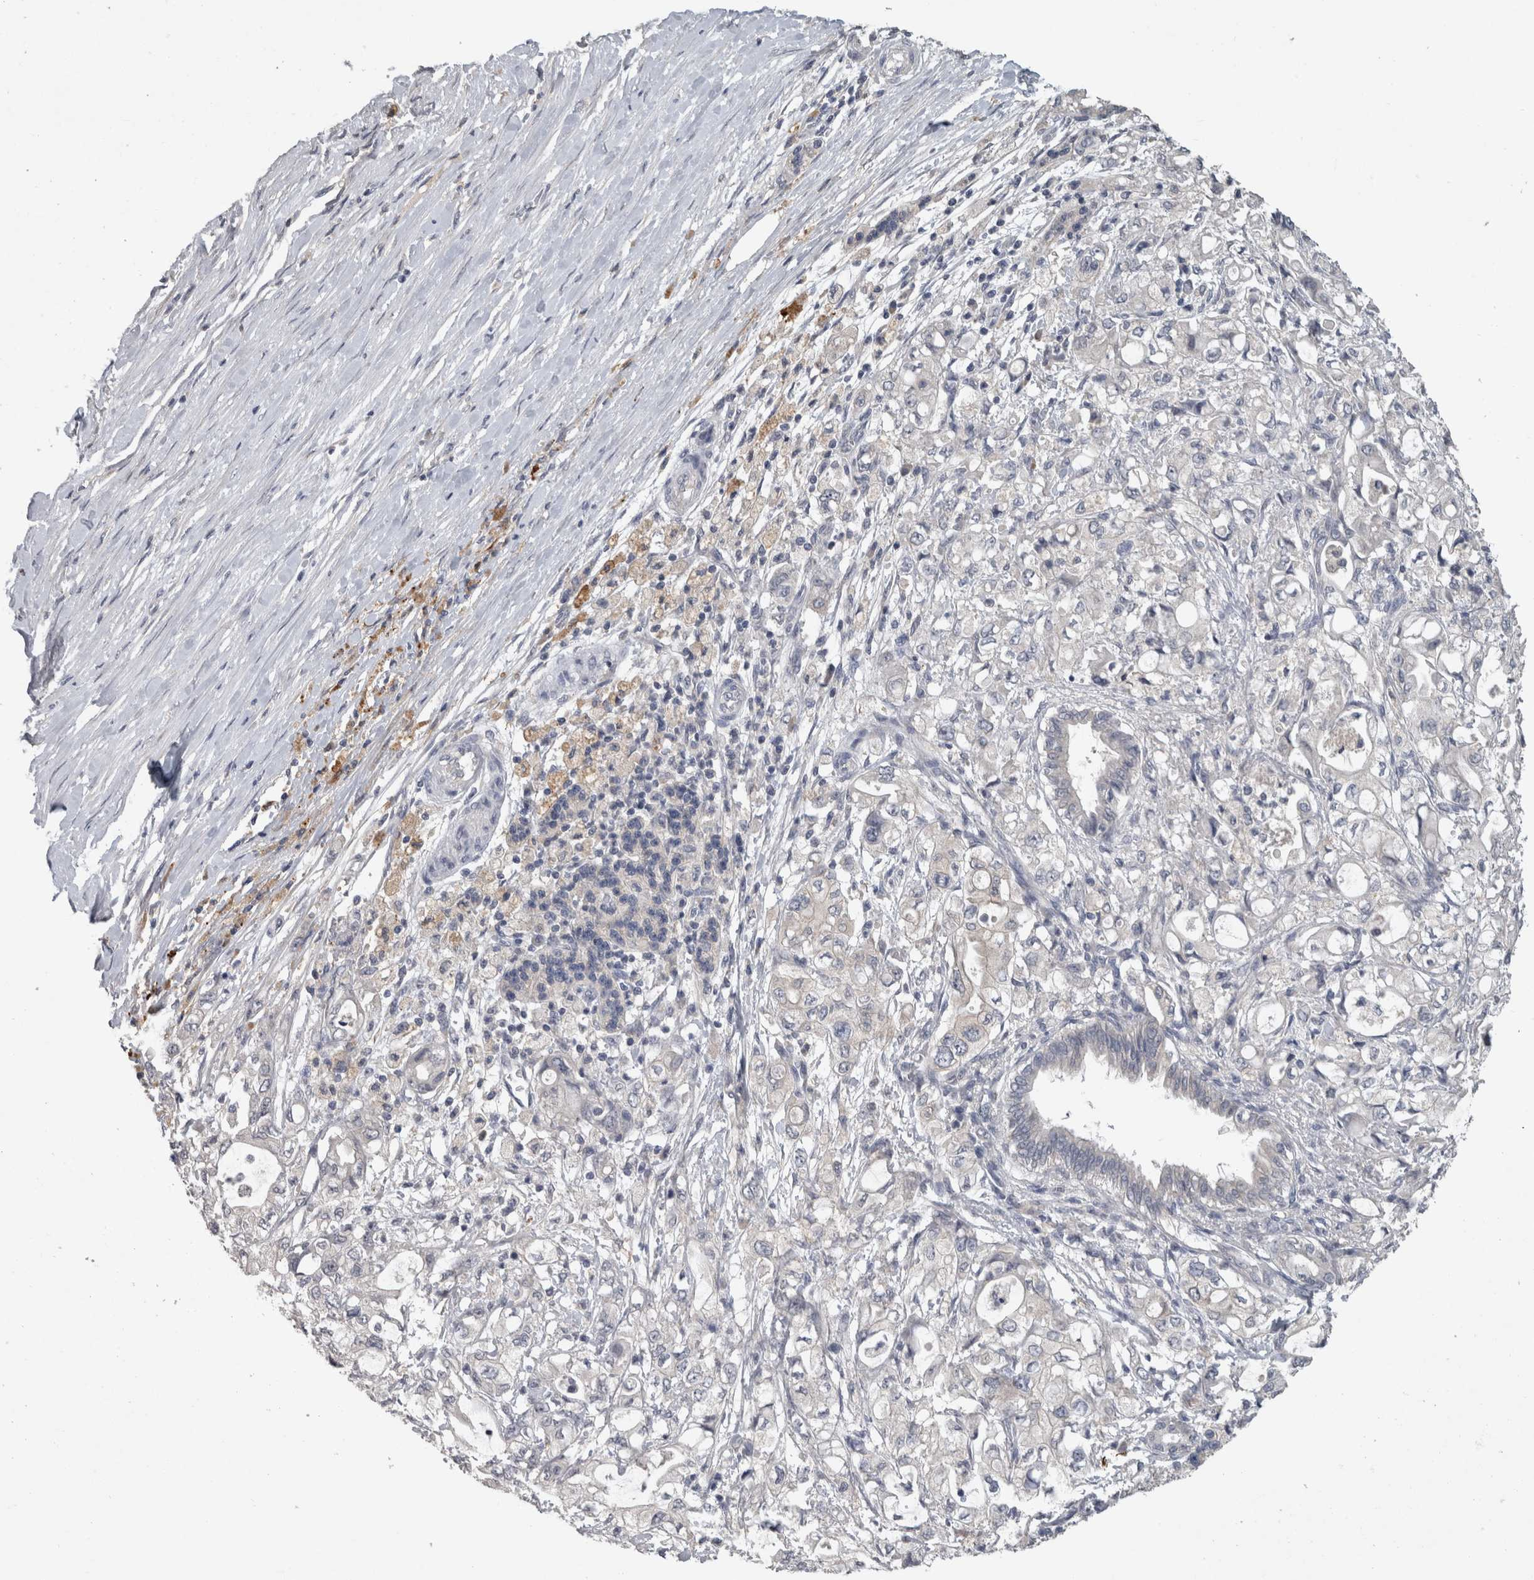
{"staining": {"intensity": "negative", "quantity": "none", "location": "none"}, "tissue": "pancreatic cancer", "cell_type": "Tumor cells", "image_type": "cancer", "snomed": [{"axis": "morphology", "description": "Adenocarcinoma, NOS"}, {"axis": "topography", "description": "Pancreas"}], "caption": "Immunohistochemical staining of pancreatic adenocarcinoma exhibits no significant staining in tumor cells.", "gene": "SLC22A11", "patient": {"sex": "male", "age": 79}}